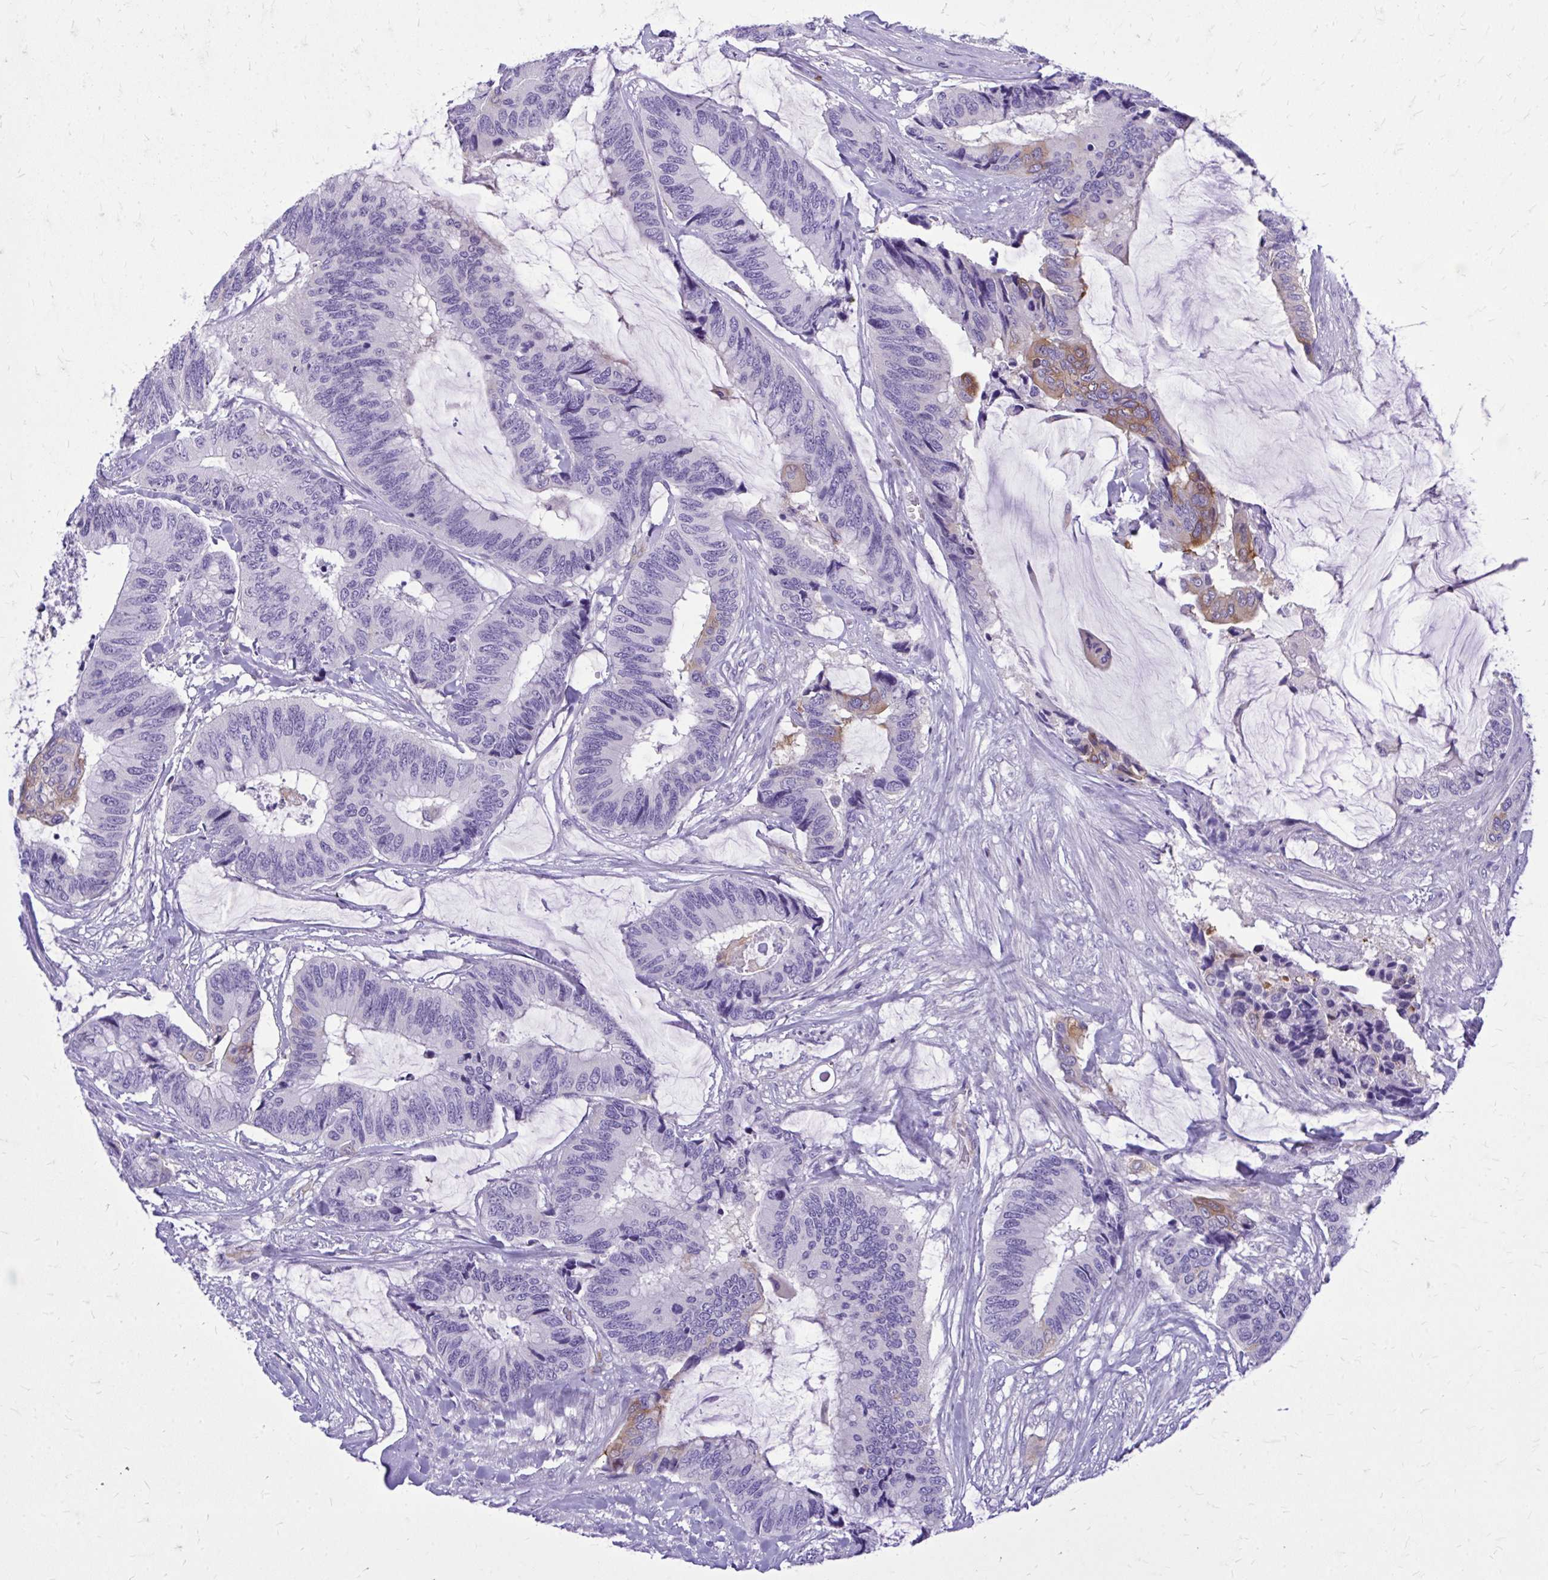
{"staining": {"intensity": "moderate", "quantity": "<25%", "location": "cytoplasmic/membranous"}, "tissue": "colorectal cancer", "cell_type": "Tumor cells", "image_type": "cancer", "snomed": [{"axis": "morphology", "description": "Adenocarcinoma, NOS"}, {"axis": "topography", "description": "Rectum"}], "caption": "Immunohistochemistry (DAB) staining of human colorectal cancer (adenocarcinoma) shows moderate cytoplasmic/membranous protein expression in about <25% of tumor cells.", "gene": "EPB41L1", "patient": {"sex": "female", "age": 59}}